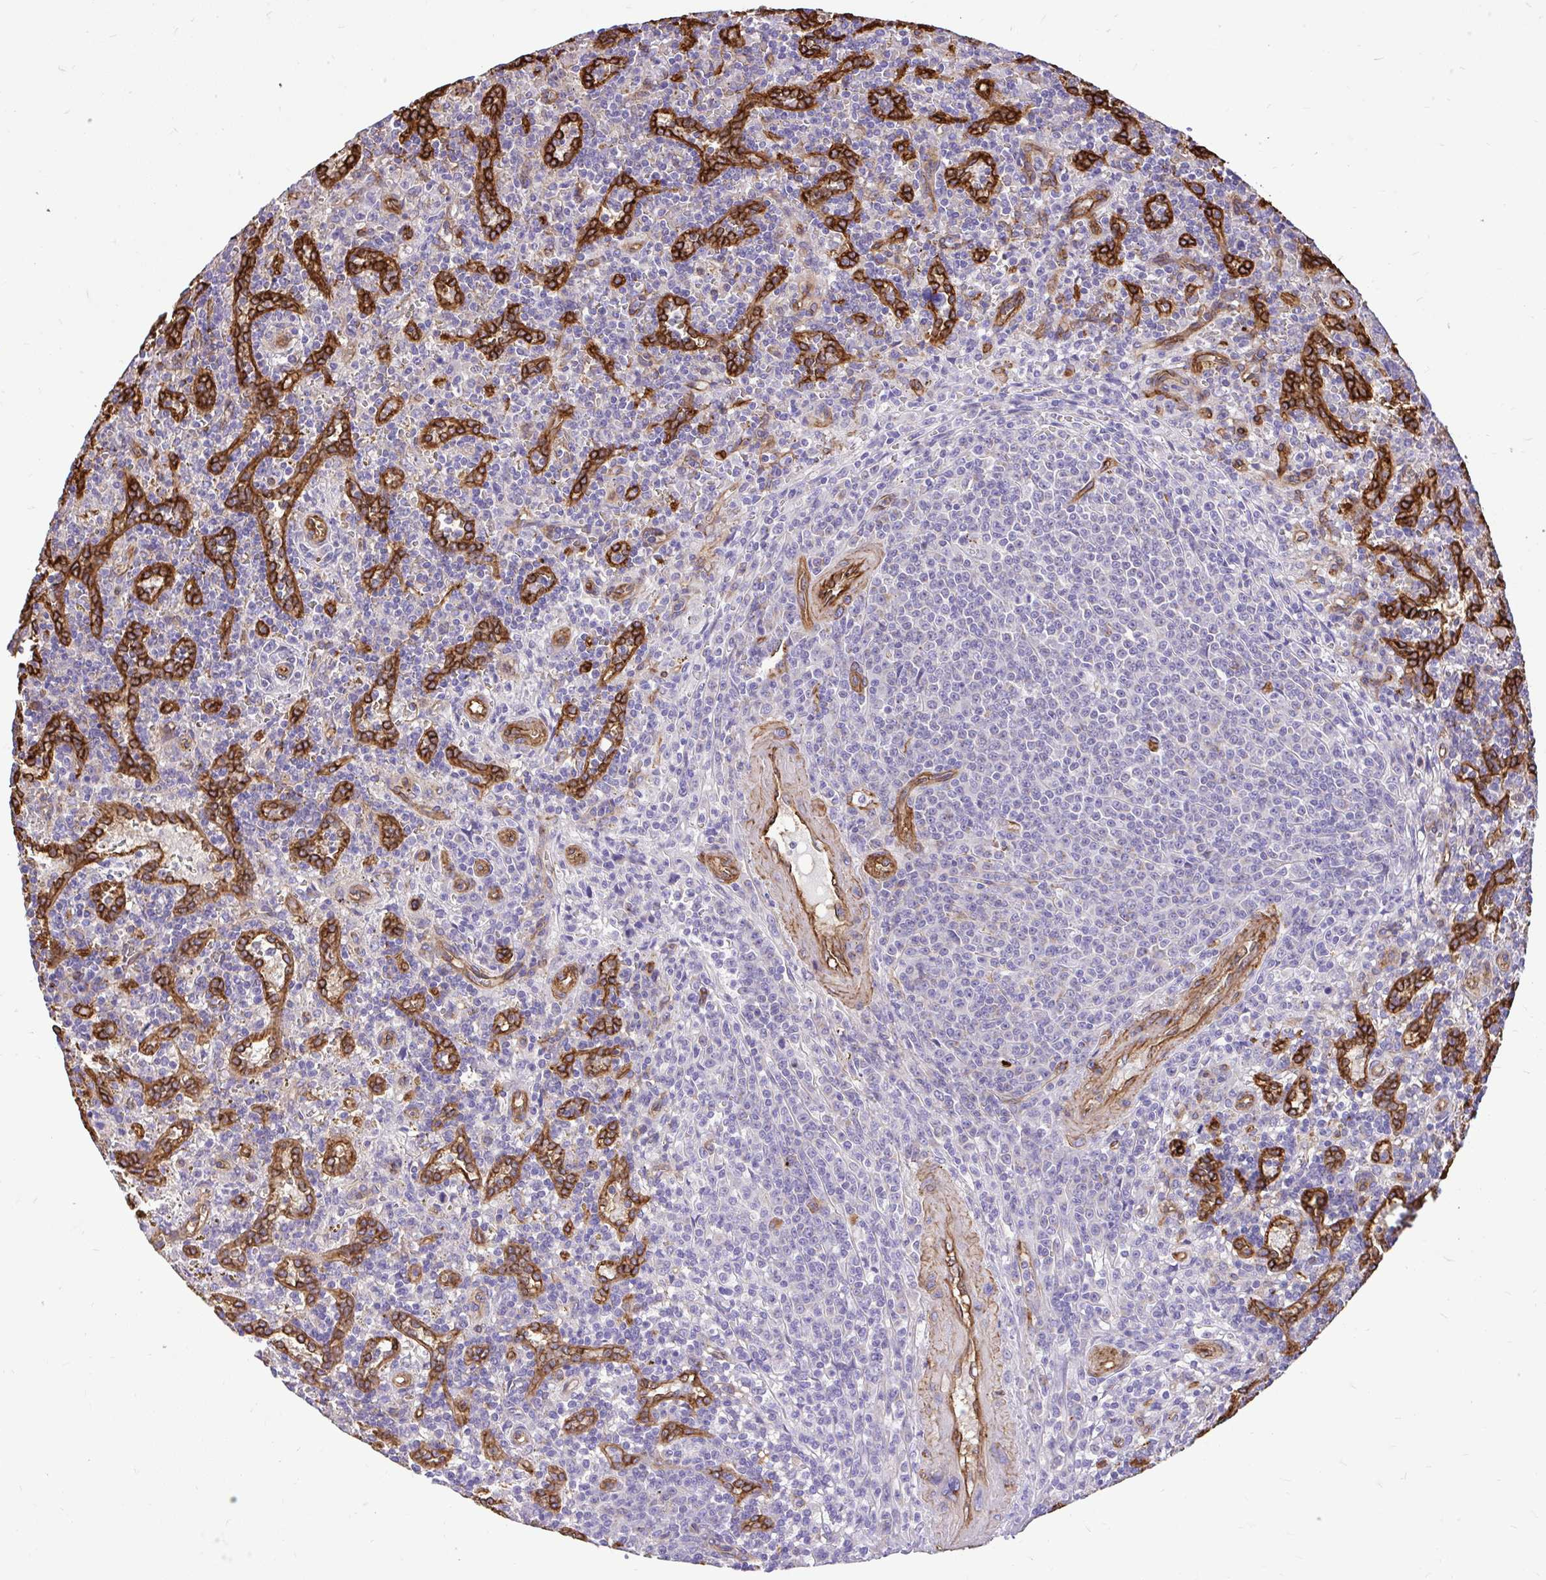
{"staining": {"intensity": "negative", "quantity": "none", "location": "none"}, "tissue": "lymphoma", "cell_type": "Tumor cells", "image_type": "cancer", "snomed": [{"axis": "morphology", "description": "Malignant lymphoma, non-Hodgkin's type, Low grade"}, {"axis": "topography", "description": "Spleen"}], "caption": "IHC micrograph of human lymphoma stained for a protein (brown), which demonstrates no staining in tumor cells.", "gene": "PTPRK", "patient": {"sex": "male", "age": 67}}